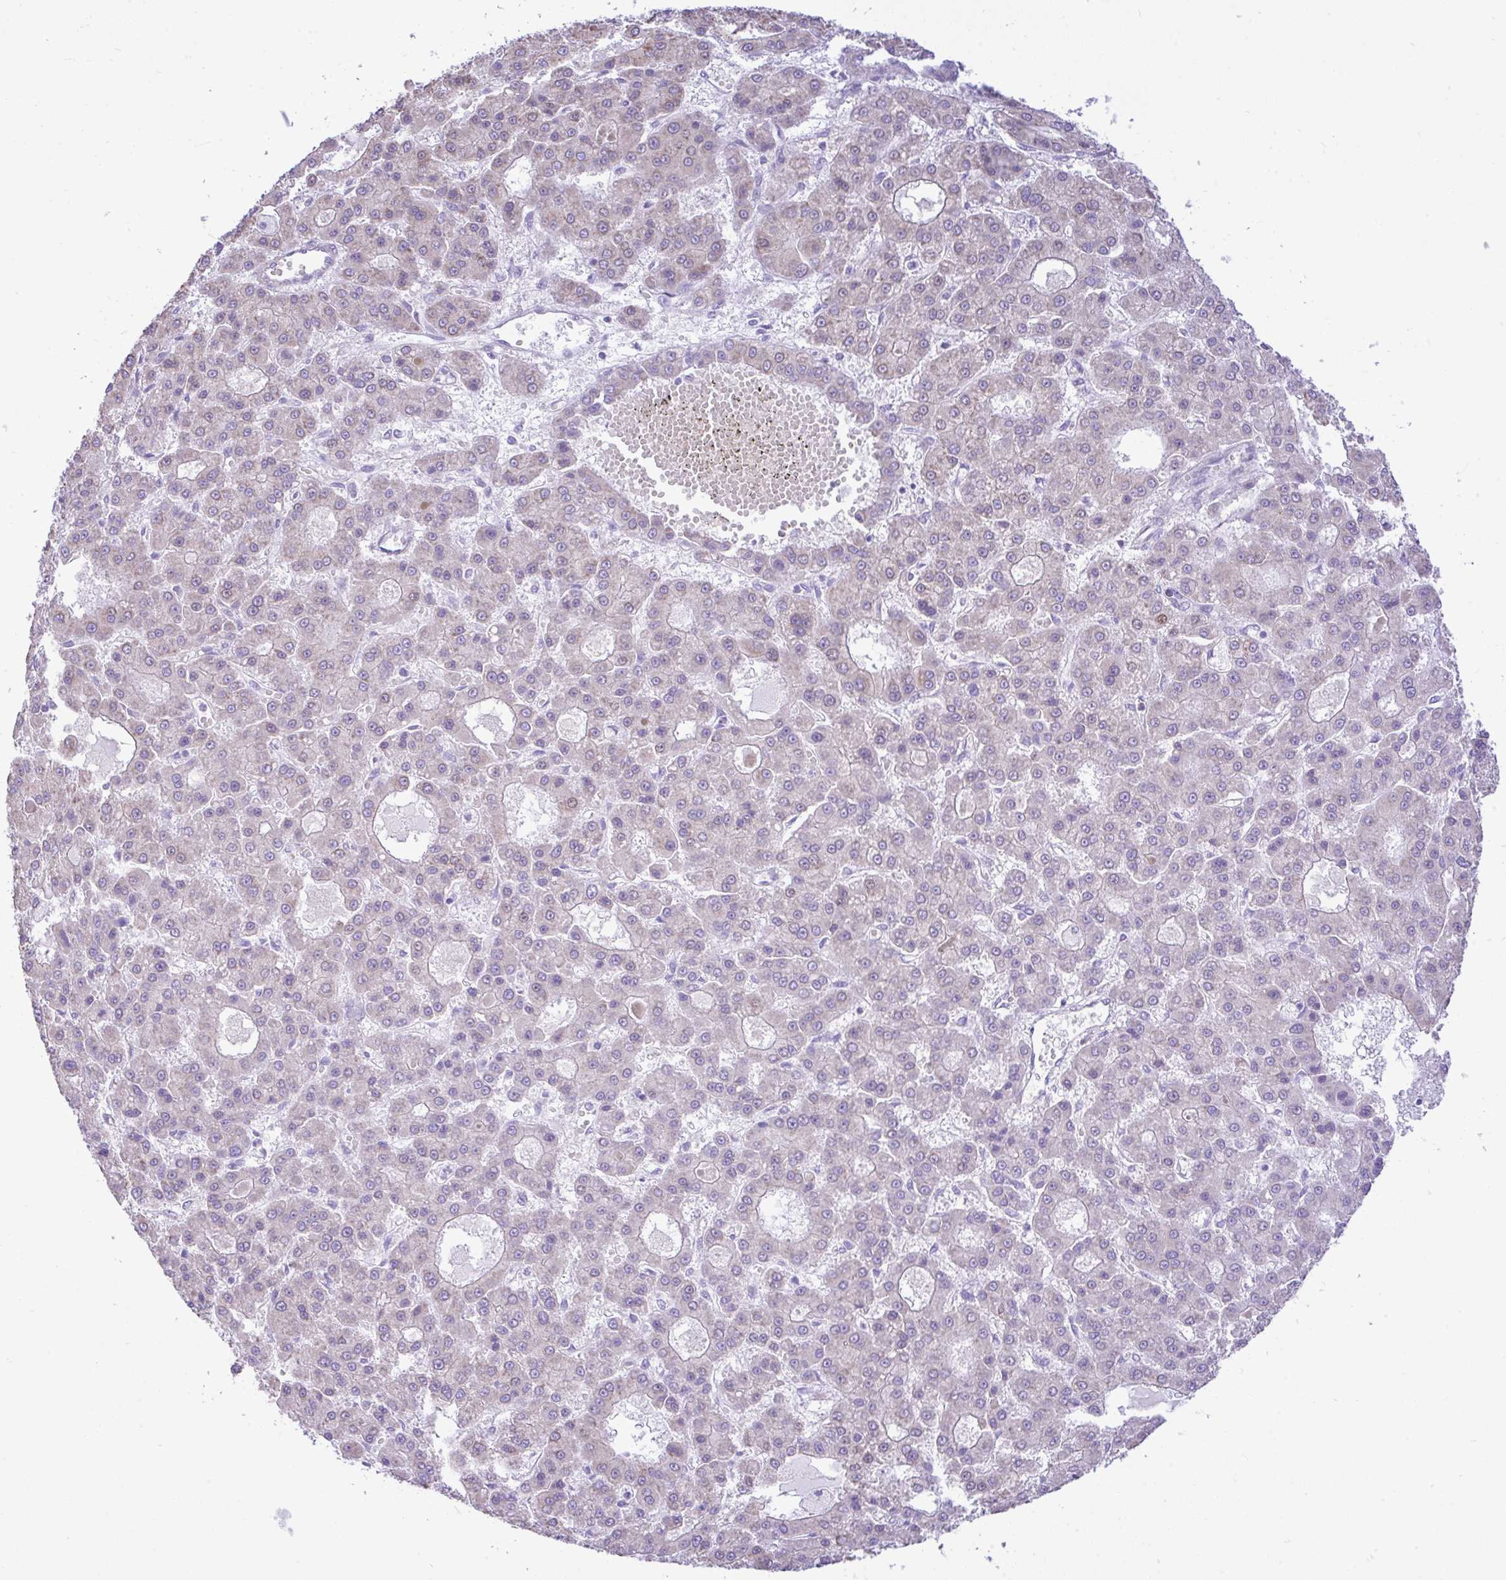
{"staining": {"intensity": "negative", "quantity": "none", "location": "none"}, "tissue": "liver cancer", "cell_type": "Tumor cells", "image_type": "cancer", "snomed": [{"axis": "morphology", "description": "Carcinoma, Hepatocellular, NOS"}, {"axis": "topography", "description": "Liver"}], "caption": "Human liver cancer stained for a protein using immunohistochemistry (IHC) reveals no positivity in tumor cells.", "gene": "EEF1A2", "patient": {"sex": "male", "age": 70}}